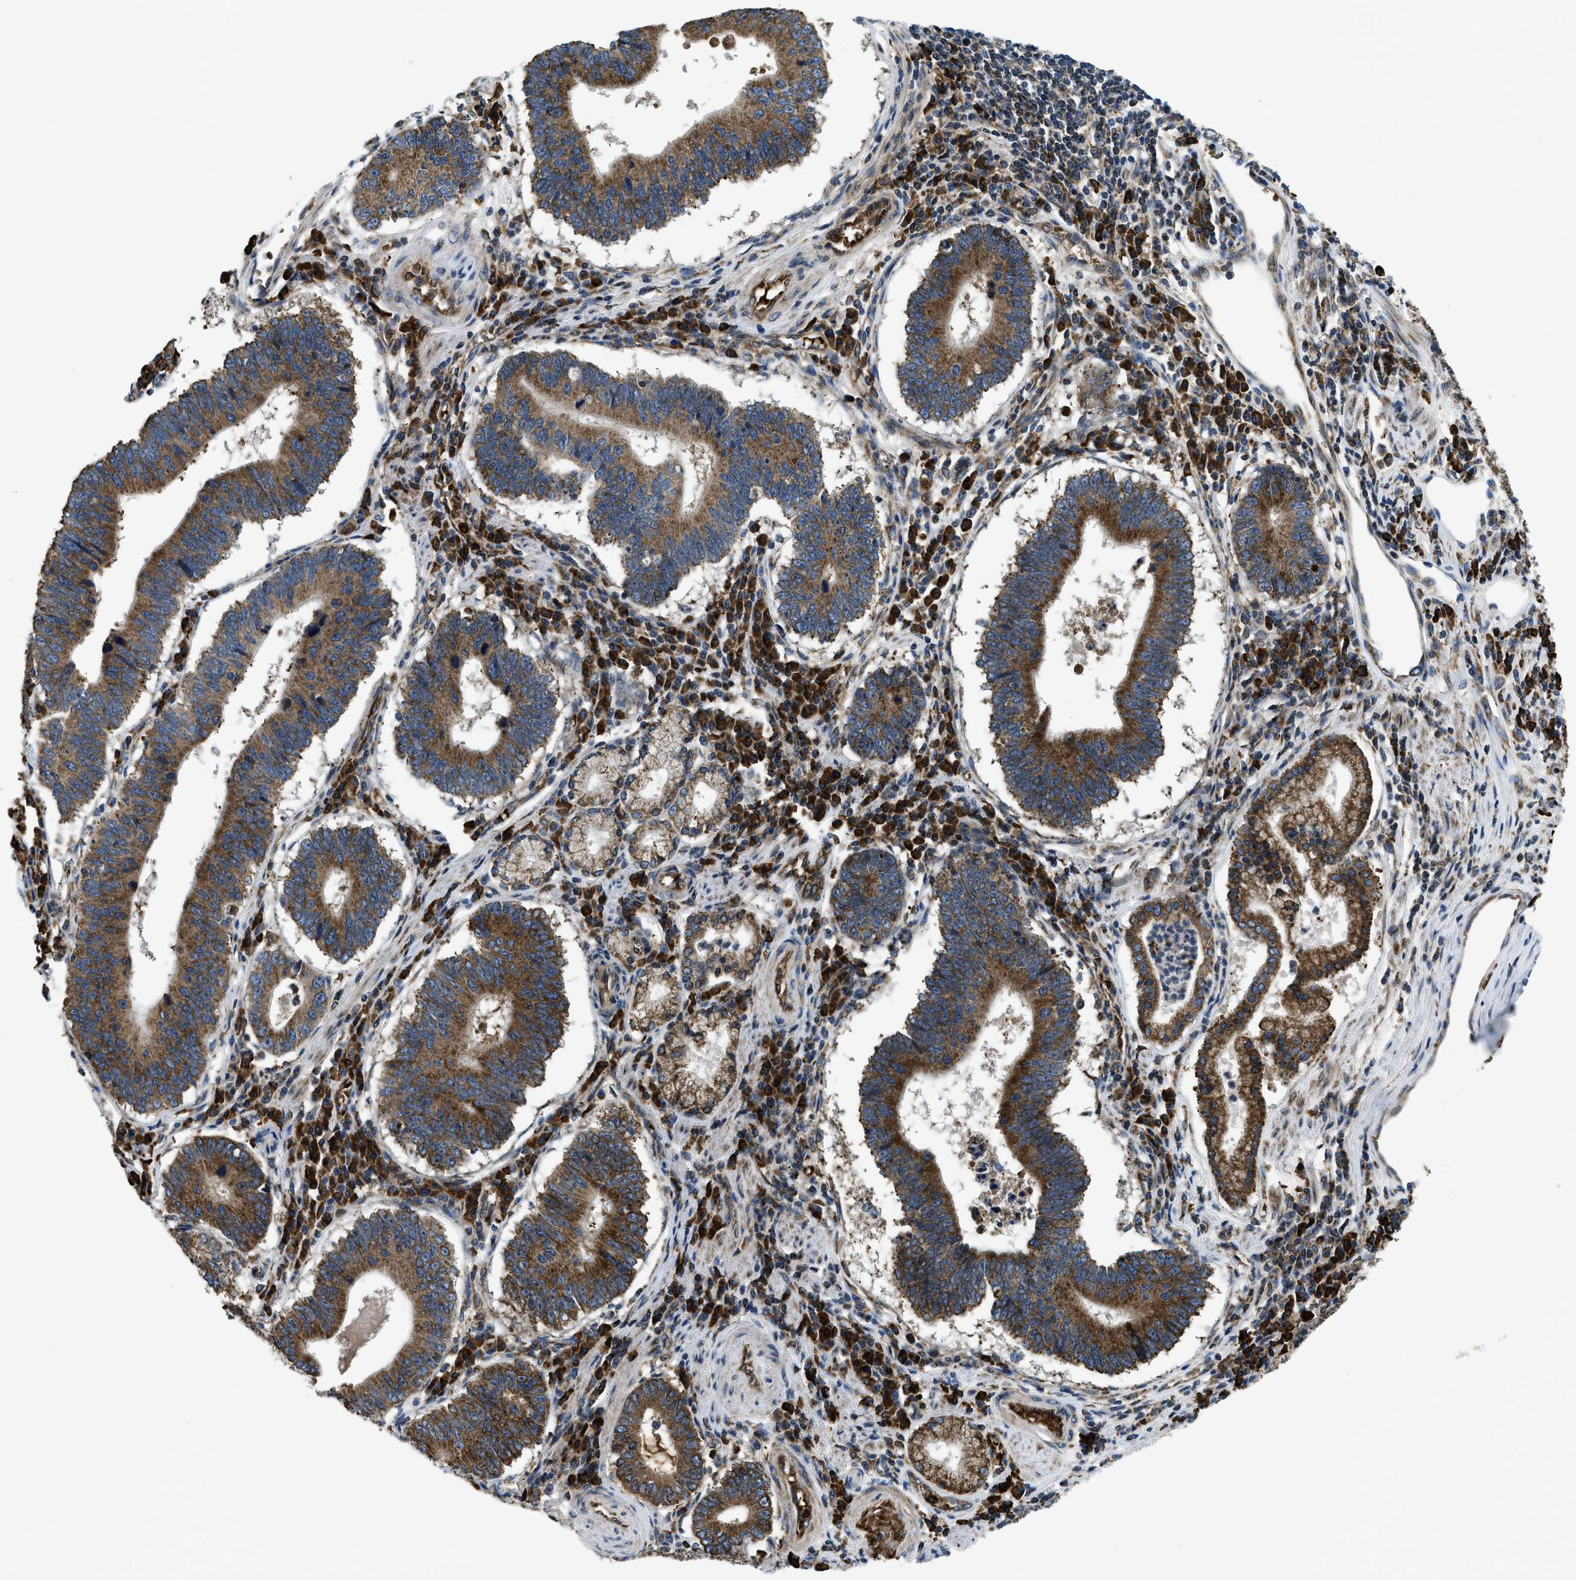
{"staining": {"intensity": "moderate", "quantity": ">75%", "location": "cytoplasmic/membranous"}, "tissue": "stomach cancer", "cell_type": "Tumor cells", "image_type": "cancer", "snomed": [{"axis": "morphology", "description": "Adenocarcinoma, NOS"}, {"axis": "topography", "description": "Stomach"}], "caption": "A high-resolution histopathology image shows immunohistochemistry (IHC) staining of adenocarcinoma (stomach), which demonstrates moderate cytoplasmic/membranous staining in about >75% of tumor cells.", "gene": "CSPG4", "patient": {"sex": "male", "age": 59}}